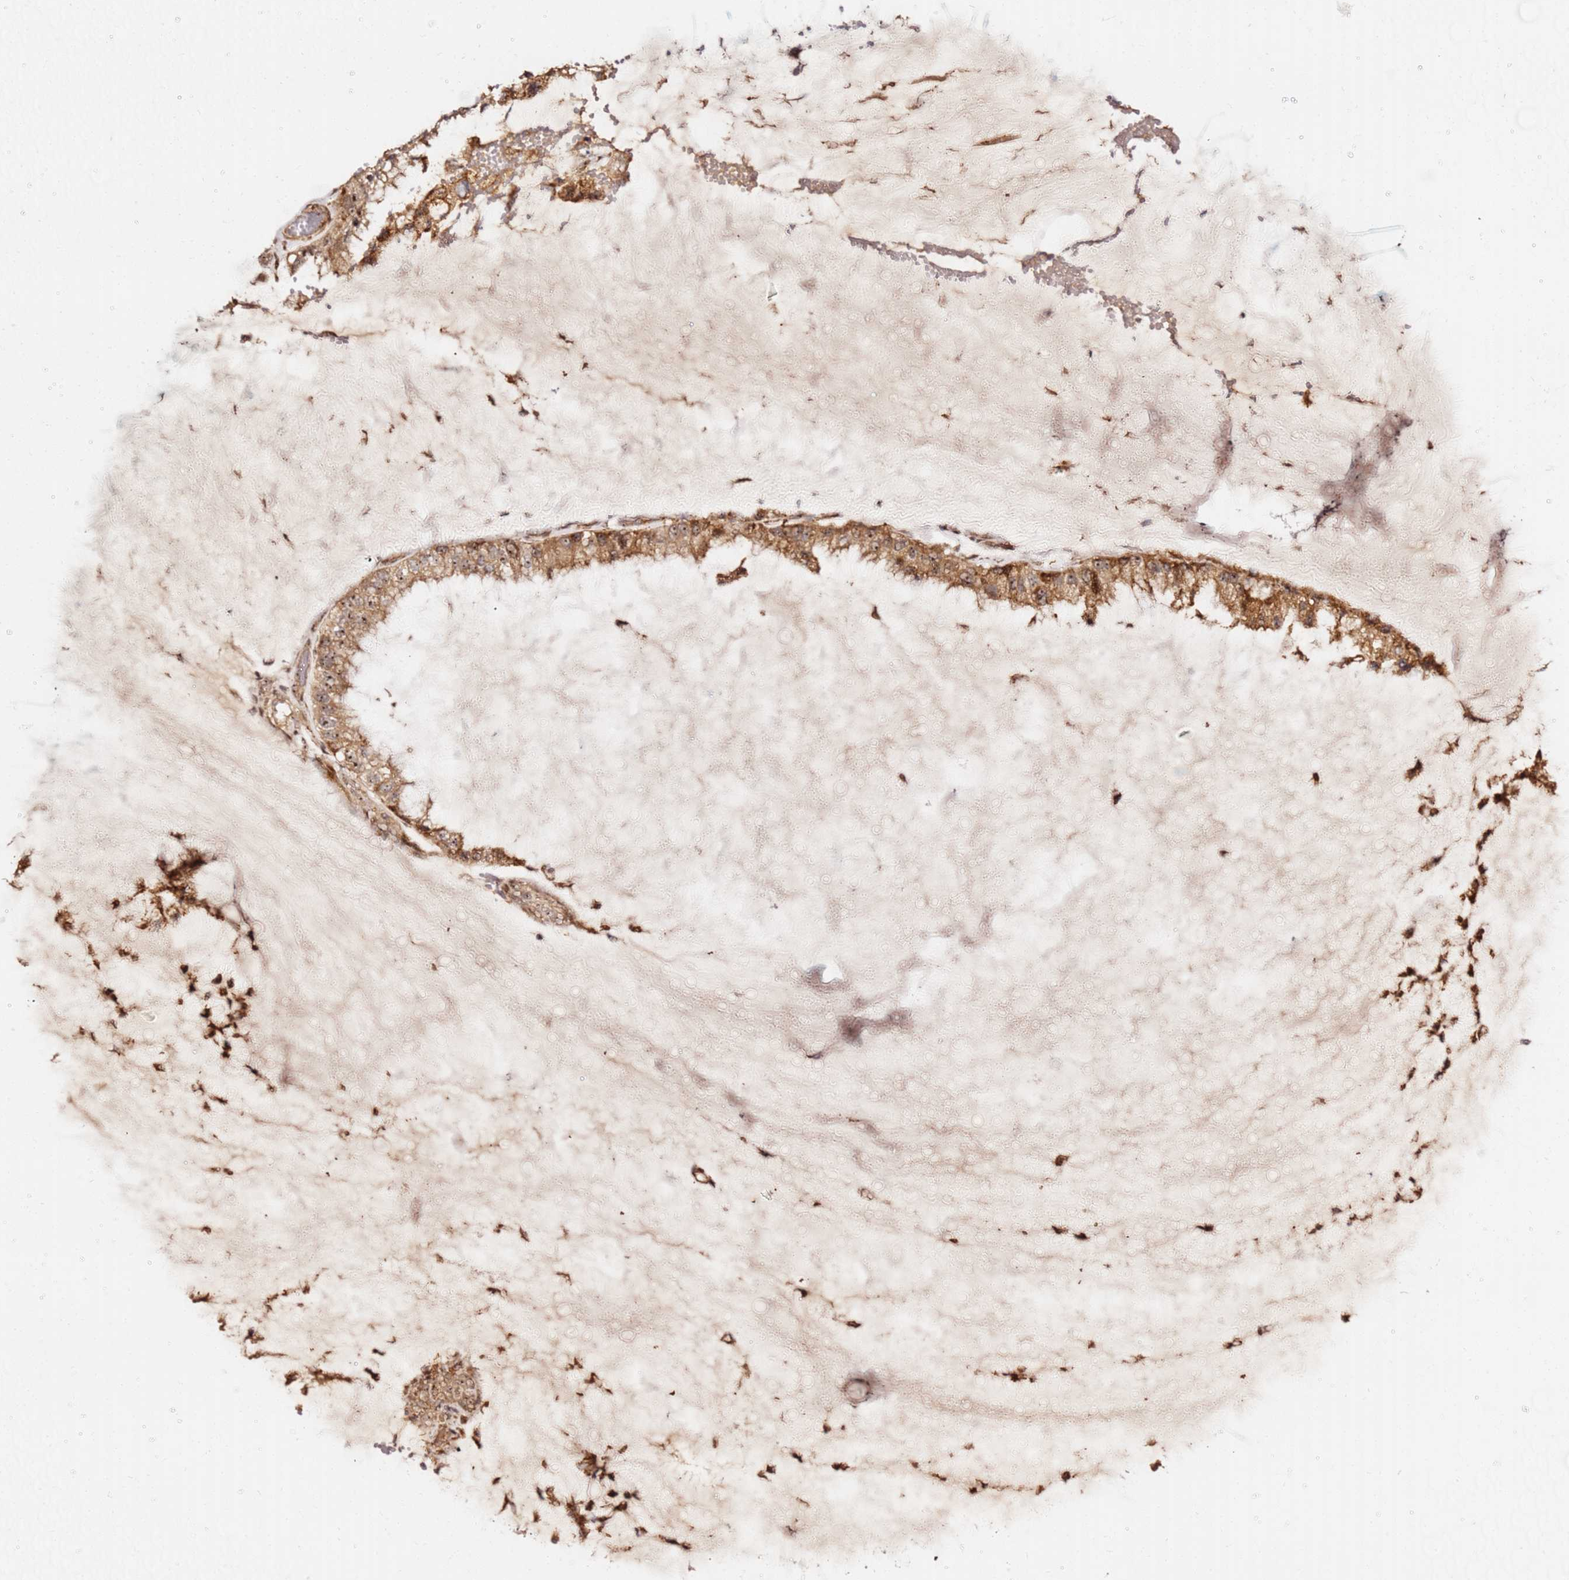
{"staining": {"intensity": "moderate", "quantity": ">75%", "location": "cytoplasmic/membranous,nuclear"}, "tissue": "ovarian cancer", "cell_type": "Tumor cells", "image_type": "cancer", "snomed": [{"axis": "morphology", "description": "Cystadenocarcinoma, mucinous, NOS"}, {"axis": "topography", "description": "Ovary"}], "caption": "DAB immunohistochemical staining of mucinous cystadenocarcinoma (ovarian) shows moderate cytoplasmic/membranous and nuclear protein expression in about >75% of tumor cells.", "gene": "KIF25", "patient": {"sex": "female", "age": 39}}